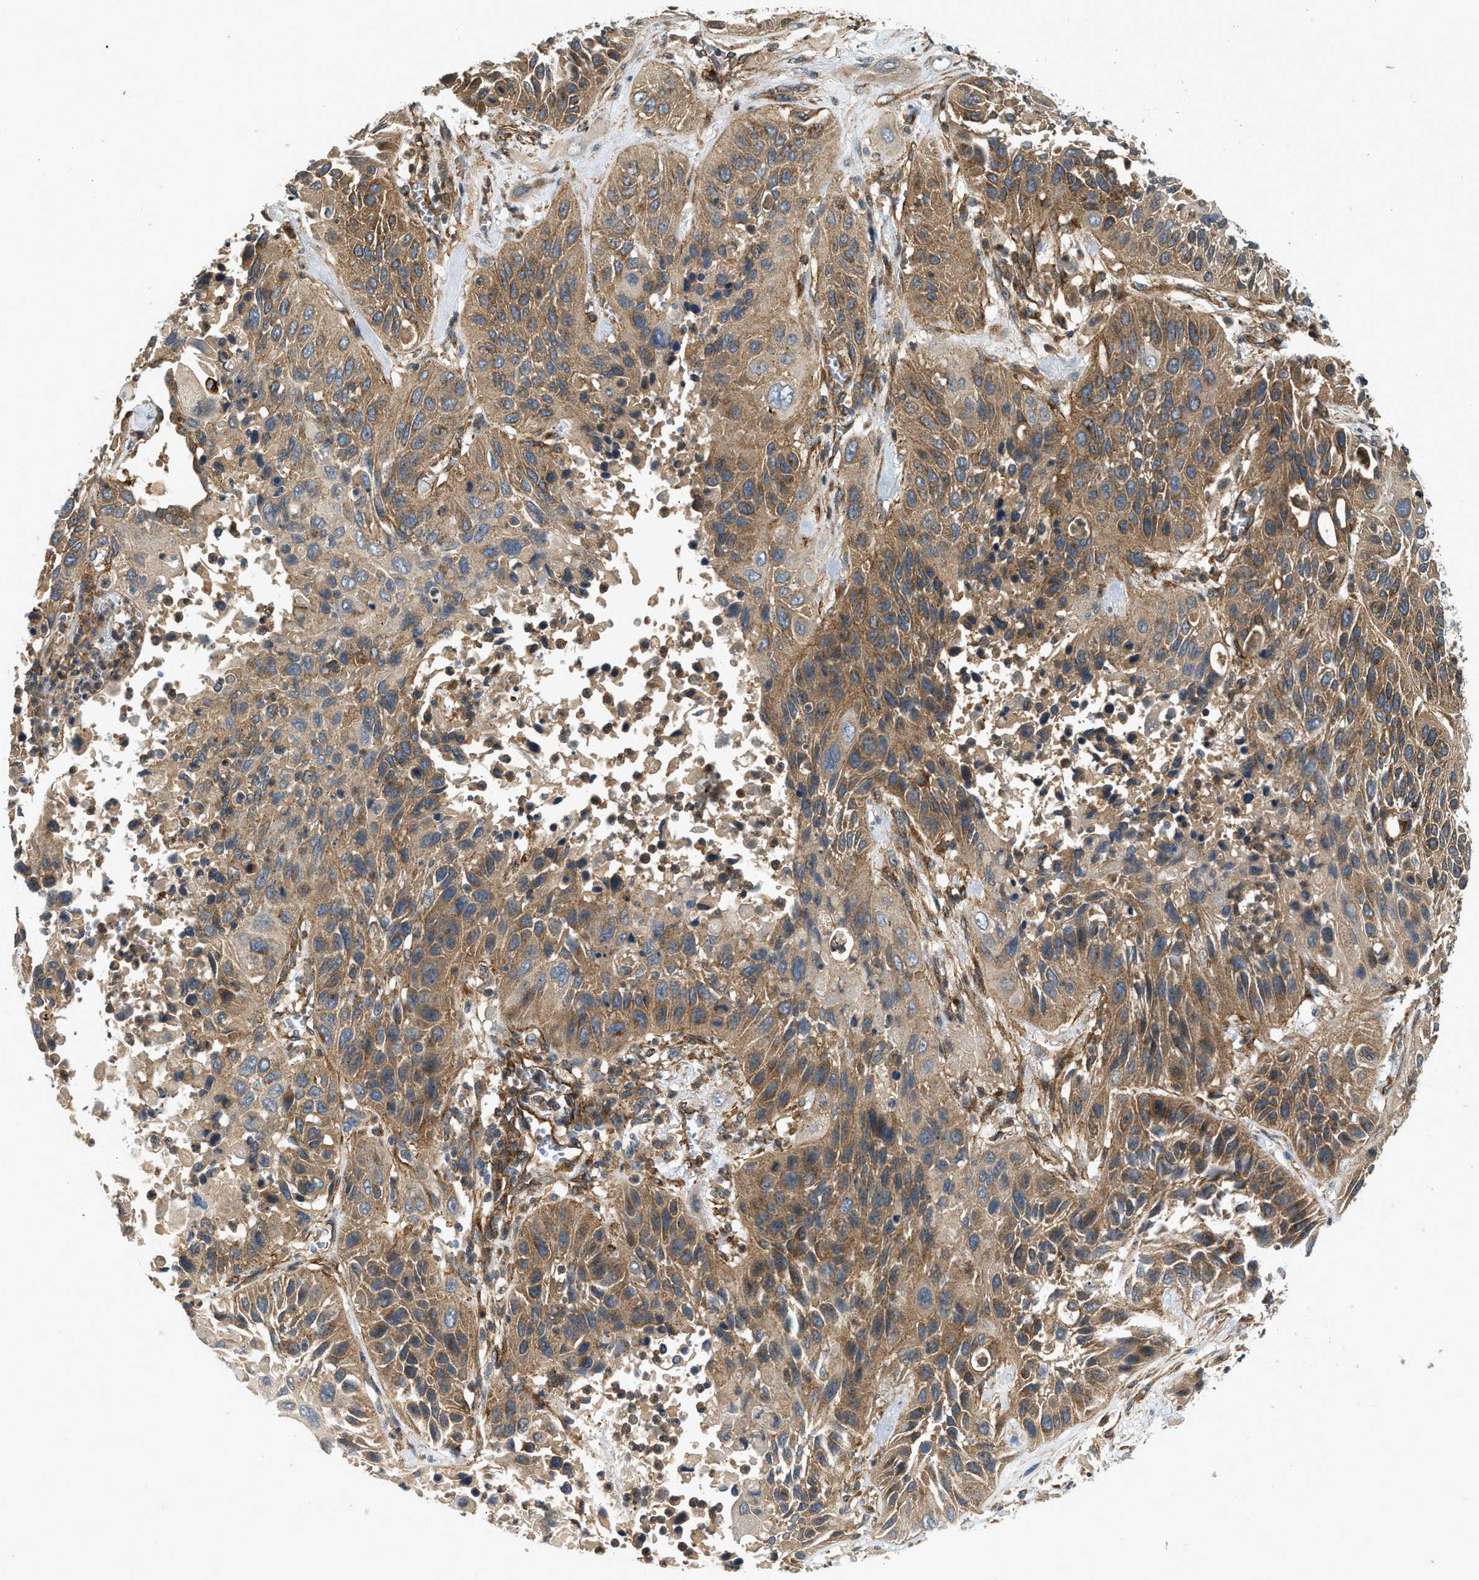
{"staining": {"intensity": "moderate", "quantity": ">75%", "location": "cytoplasmic/membranous"}, "tissue": "lung cancer", "cell_type": "Tumor cells", "image_type": "cancer", "snomed": [{"axis": "morphology", "description": "Squamous cell carcinoma, NOS"}, {"axis": "topography", "description": "Lung"}], "caption": "Lung cancer (squamous cell carcinoma) stained with a brown dye reveals moderate cytoplasmic/membranous positive positivity in about >75% of tumor cells.", "gene": "HIP1", "patient": {"sex": "female", "age": 76}}